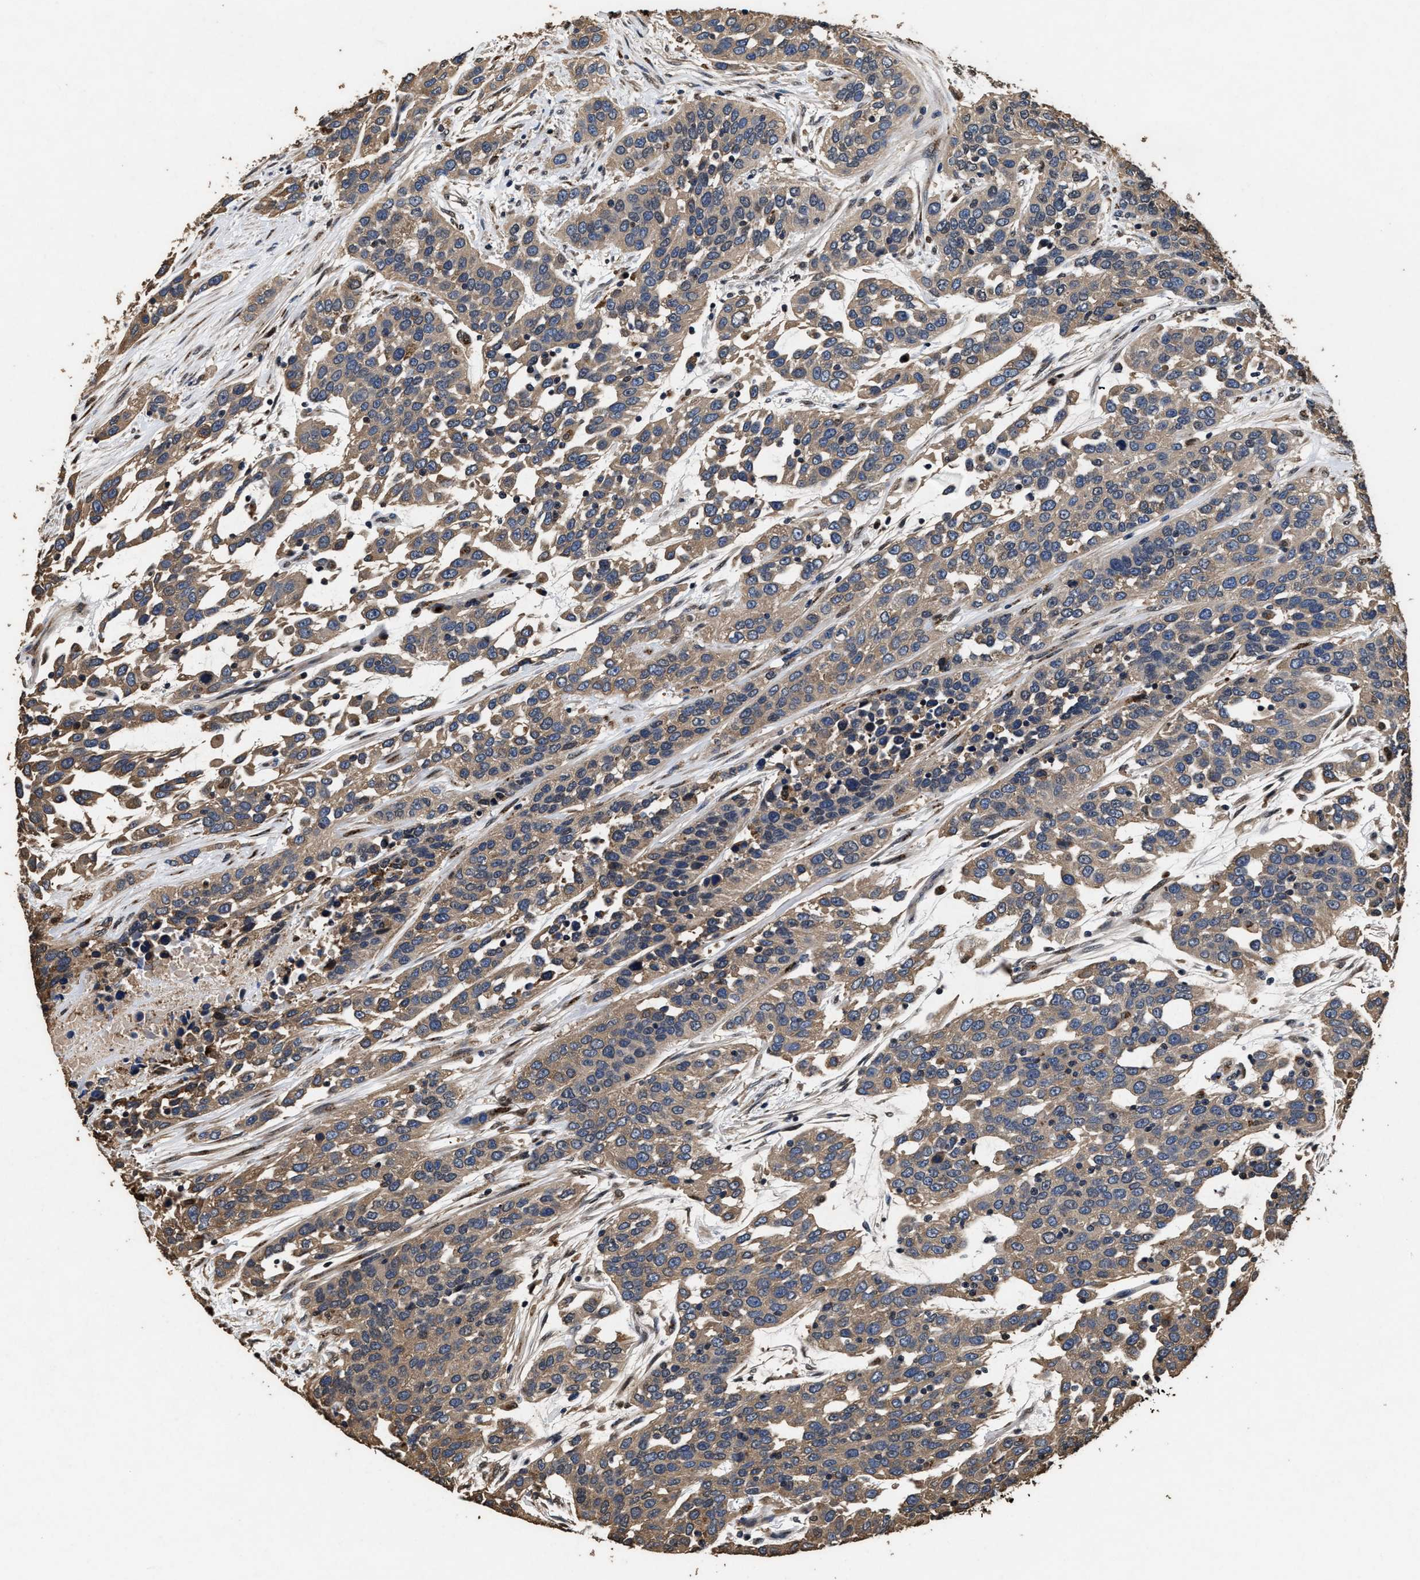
{"staining": {"intensity": "moderate", "quantity": ">75%", "location": "cytoplasmic/membranous"}, "tissue": "urothelial cancer", "cell_type": "Tumor cells", "image_type": "cancer", "snomed": [{"axis": "morphology", "description": "Urothelial carcinoma, High grade"}, {"axis": "topography", "description": "Urinary bladder"}], "caption": "This micrograph displays high-grade urothelial carcinoma stained with IHC to label a protein in brown. The cytoplasmic/membranous of tumor cells show moderate positivity for the protein. Nuclei are counter-stained blue.", "gene": "TPST2", "patient": {"sex": "female", "age": 80}}